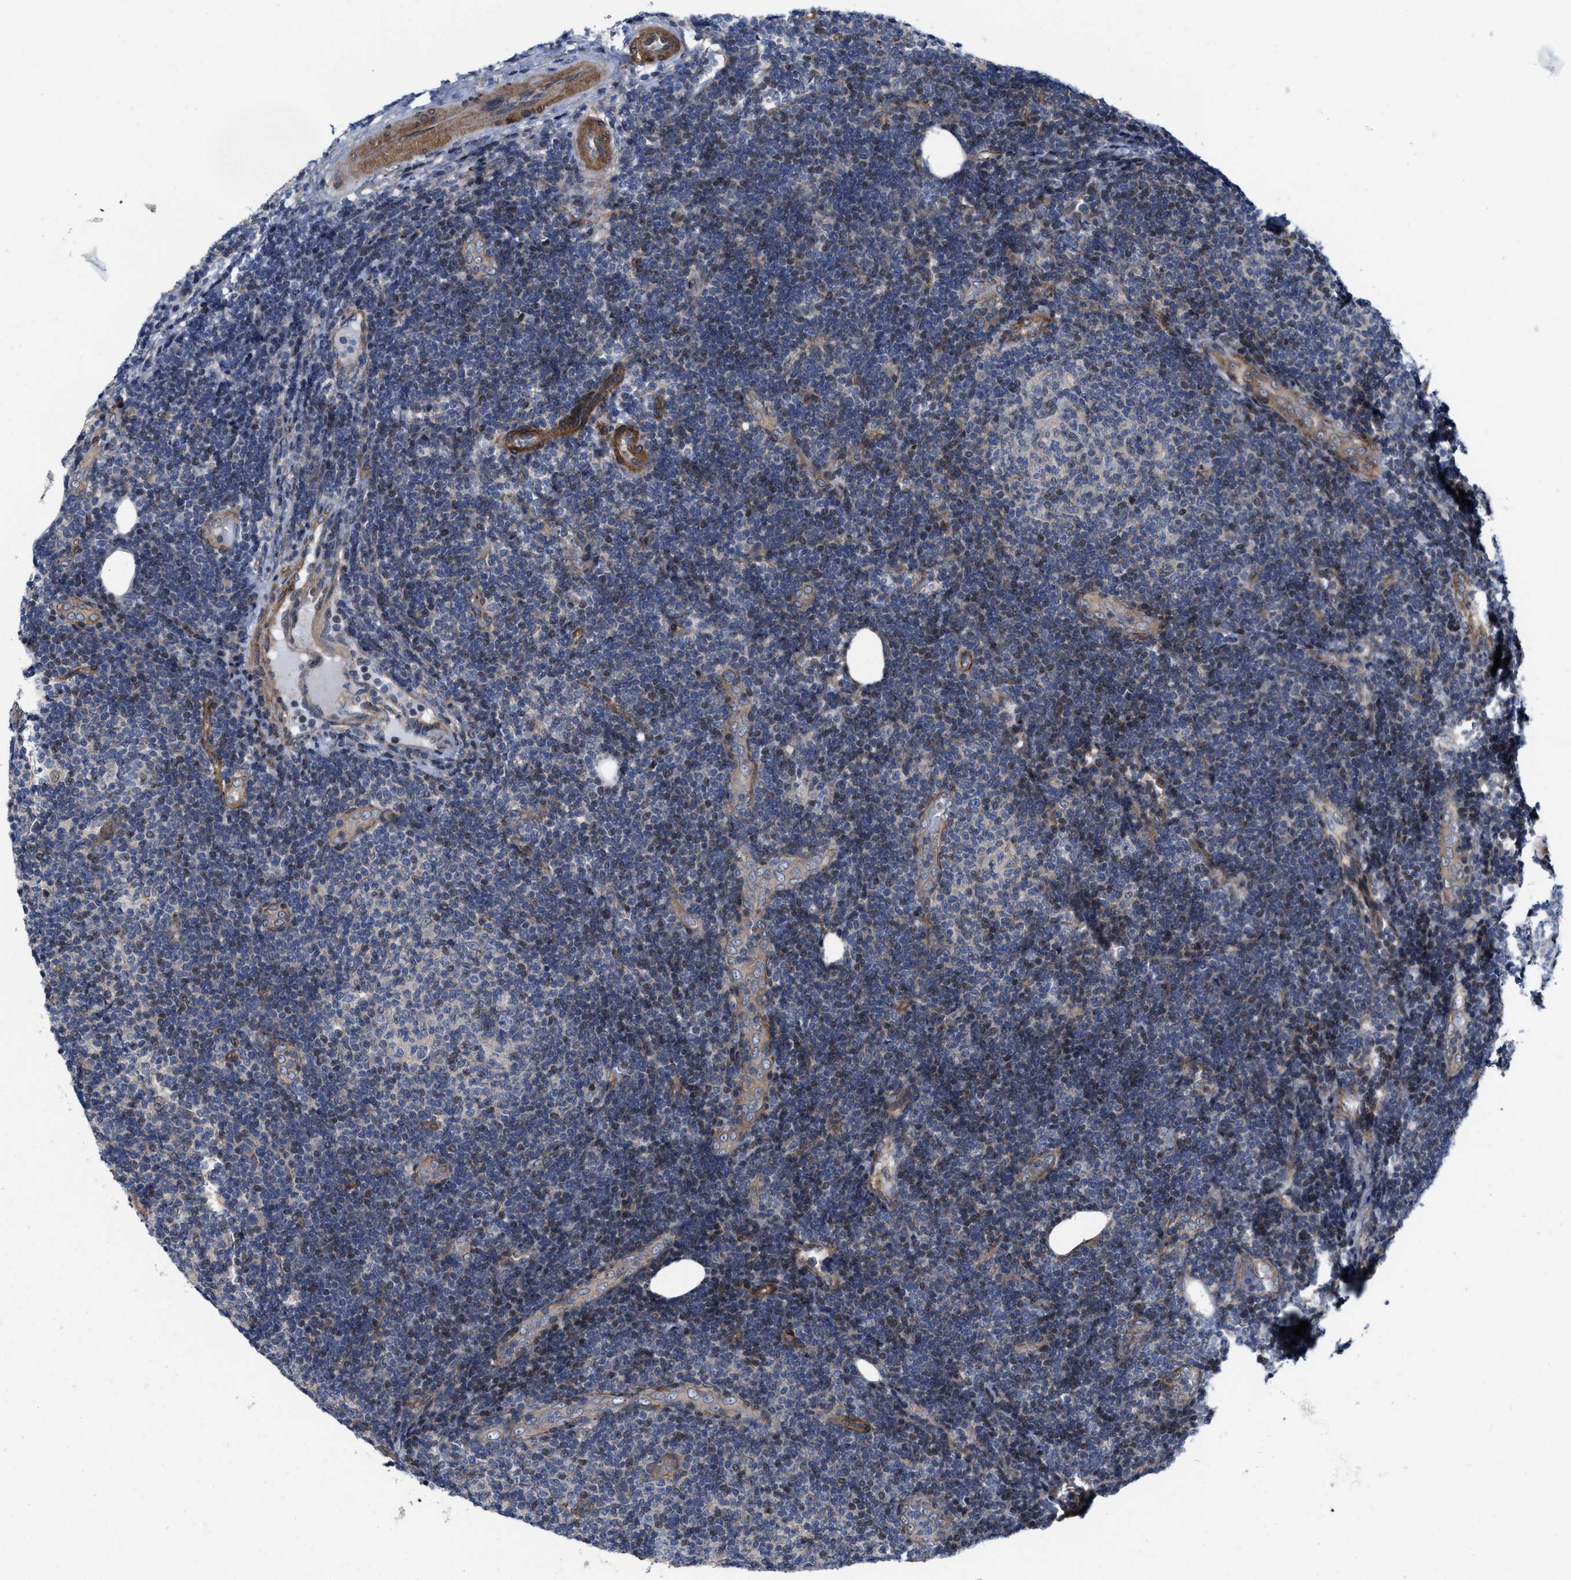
{"staining": {"intensity": "negative", "quantity": "none", "location": "none"}, "tissue": "lymphoma", "cell_type": "Tumor cells", "image_type": "cancer", "snomed": [{"axis": "morphology", "description": "Malignant lymphoma, non-Hodgkin's type, Low grade"}, {"axis": "topography", "description": "Lymph node"}], "caption": "Immunohistochemistry (IHC) photomicrograph of human lymphoma stained for a protein (brown), which demonstrates no positivity in tumor cells. Brightfield microscopy of immunohistochemistry stained with DAB (3,3'-diaminobenzidine) (brown) and hematoxylin (blue), captured at high magnification.", "gene": "TGFB1I1", "patient": {"sex": "male", "age": 83}}